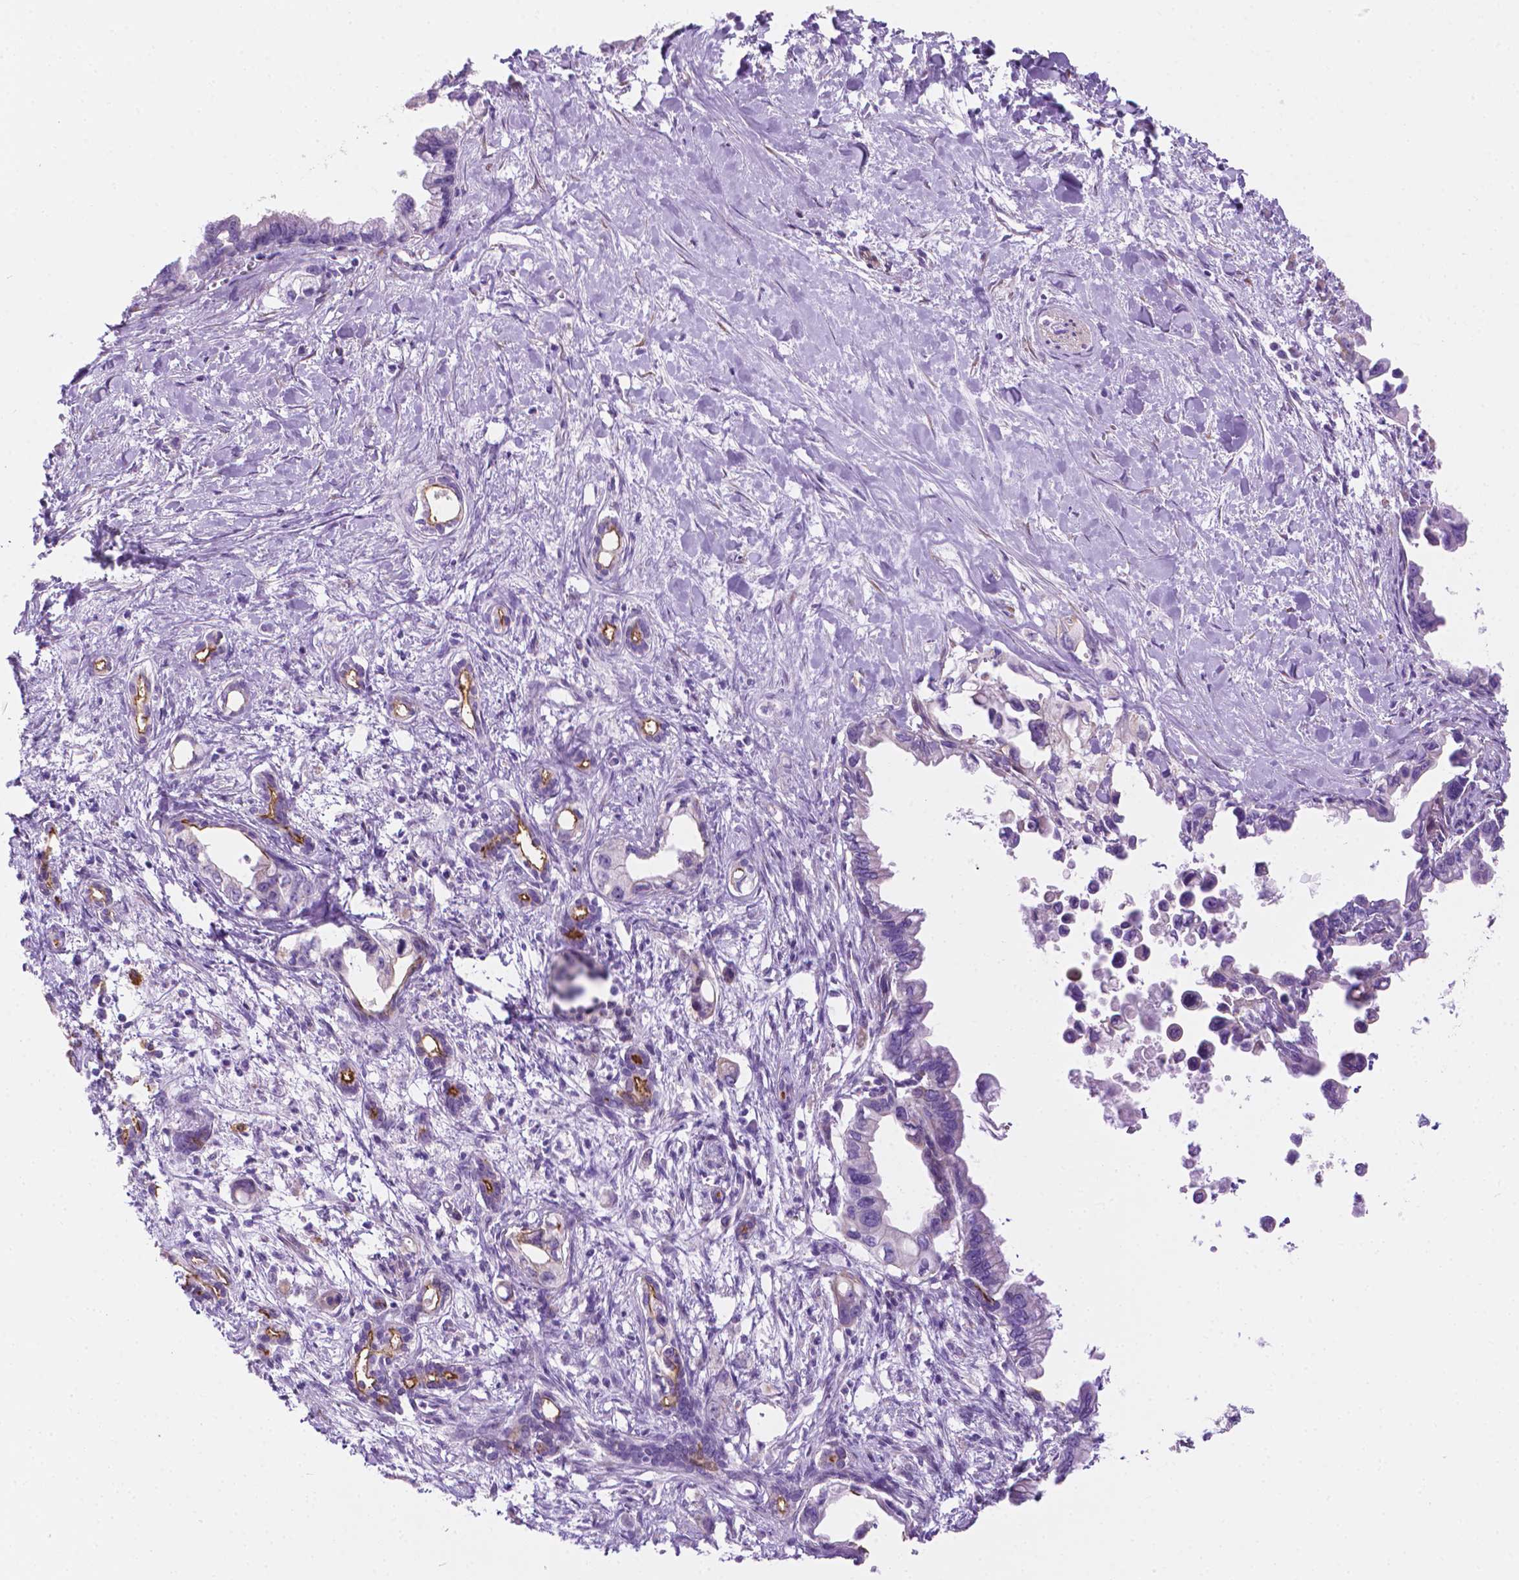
{"staining": {"intensity": "negative", "quantity": "none", "location": "none"}, "tissue": "pancreatic cancer", "cell_type": "Tumor cells", "image_type": "cancer", "snomed": [{"axis": "morphology", "description": "Adenocarcinoma, NOS"}, {"axis": "topography", "description": "Pancreas"}], "caption": "Protein analysis of pancreatic cancer (adenocarcinoma) reveals no significant expression in tumor cells.", "gene": "EPPK1", "patient": {"sex": "male", "age": 61}}